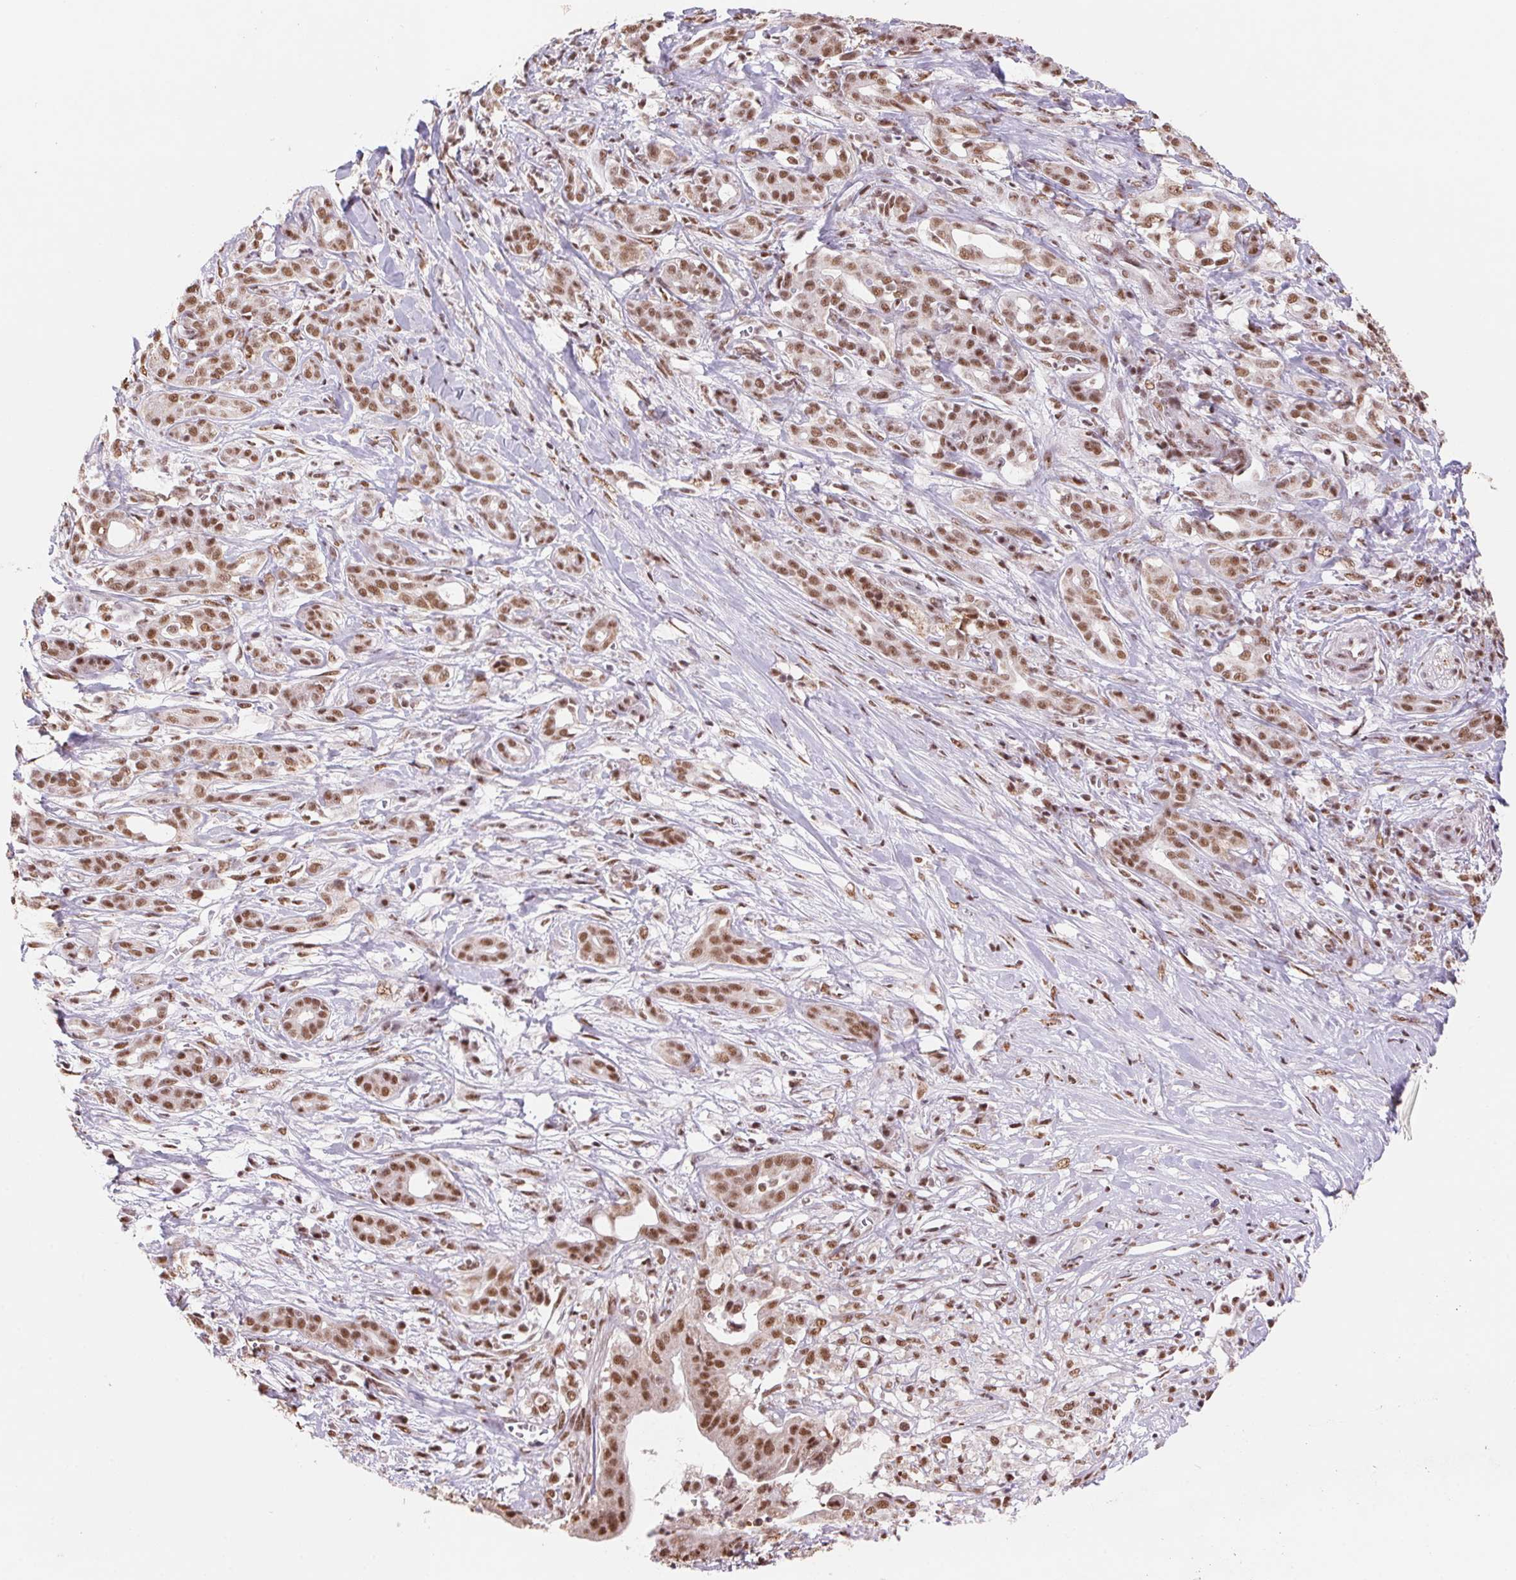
{"staining": {"intensity": "moderate", "quantity": ">75%", "location": "nuclear"}, "tissue": "pancreatic cancer", "cell_type": "Tumor cells", "image_type": "cancer", "snomed": [{"axis": "morphology", "description": "Adenocarcinoma, NOS"}, {"axis": "topography", "description": "Pancreas"}], "caption": "DAB immunohistochemical staining of human pancreatic adenocarcinoma shows moderate nuclear protein positivity in approximately >75% of tumor cells.", "gene": "SNRPG", "patient": {"sex": "male", "age": 61}}